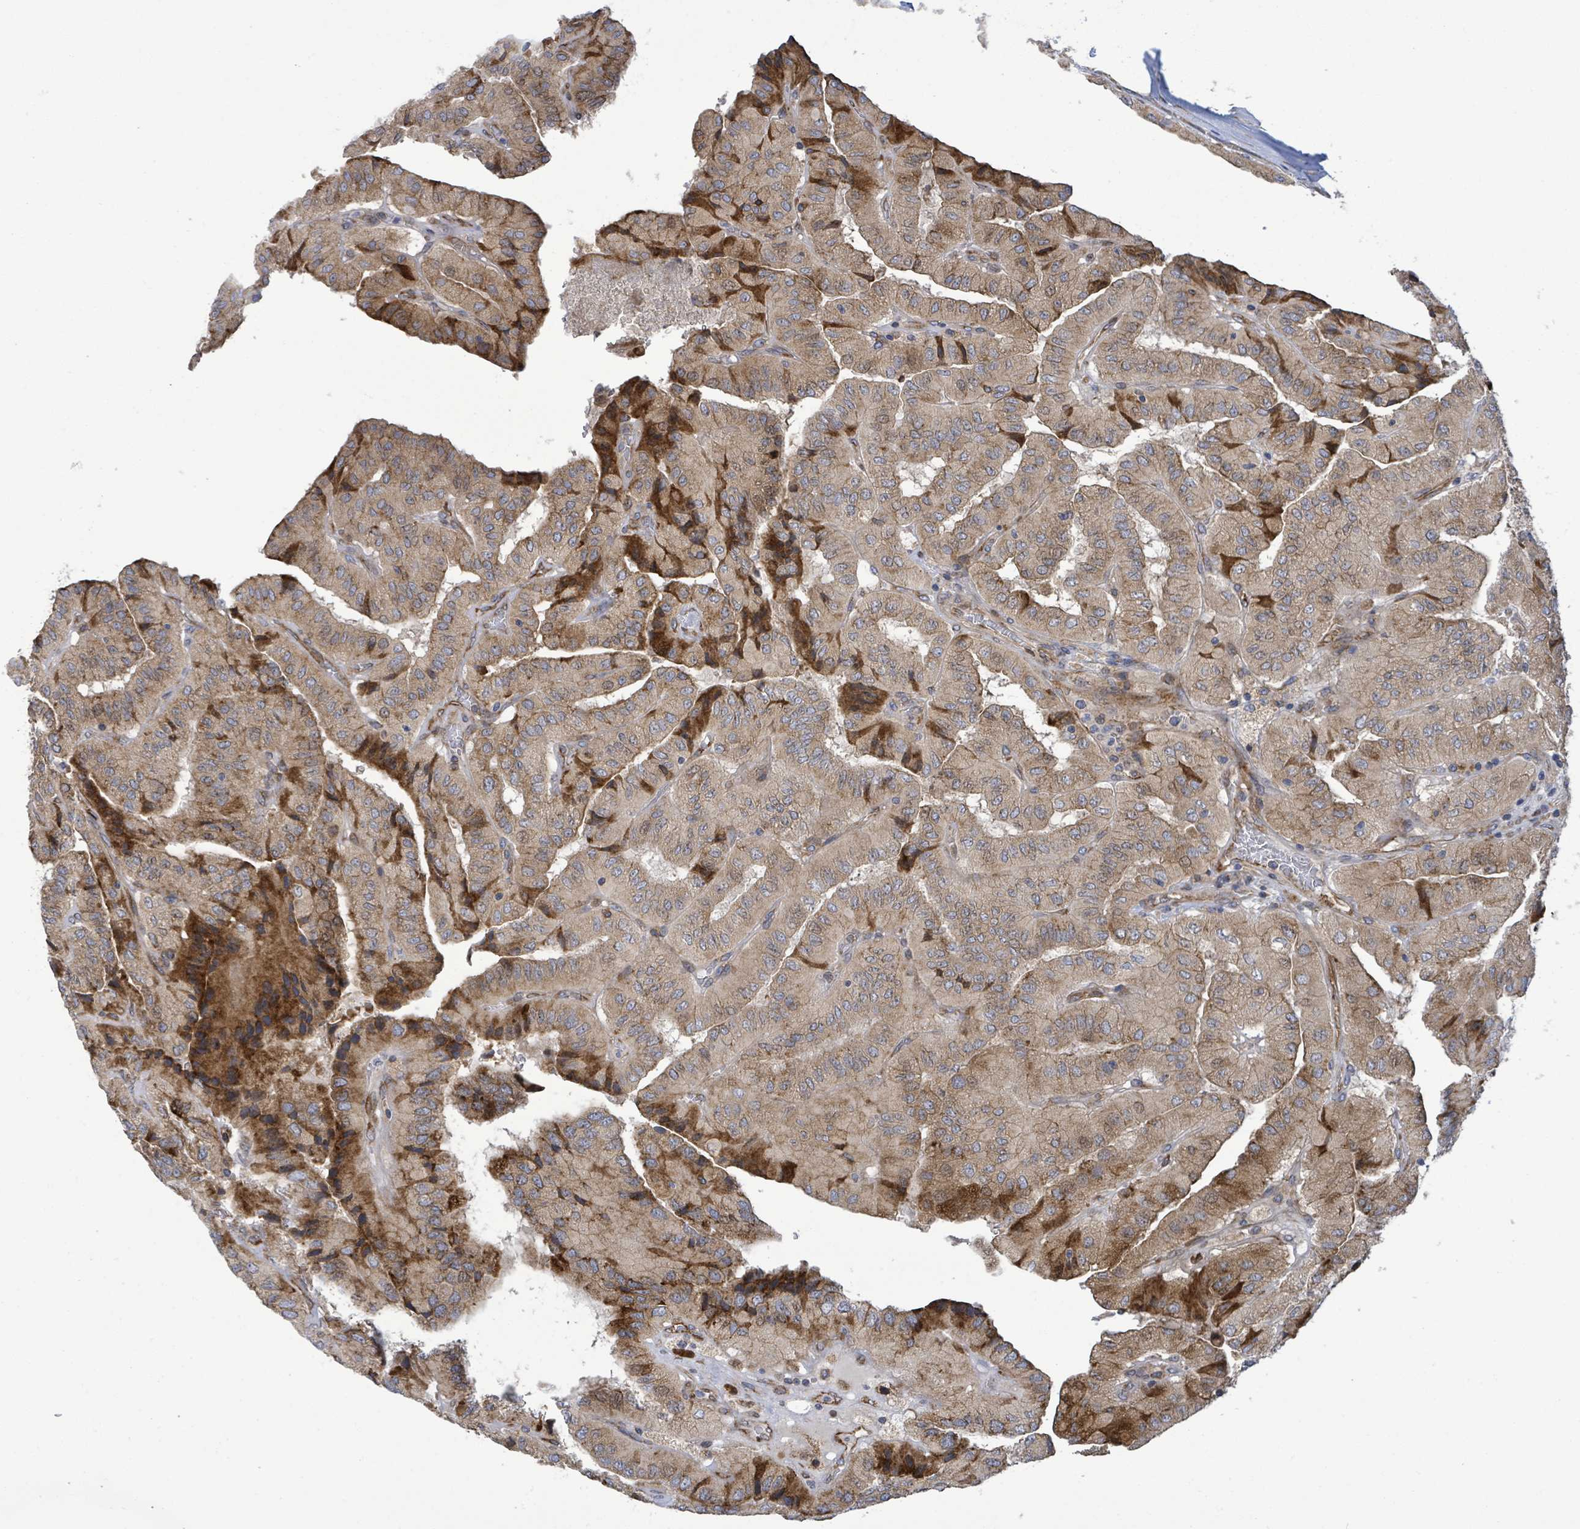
{"staining": {"intensity": "moderate", "quantity": ">75%", "location": "cytoplasmic/membranous"}, "tissue": "thyroid cancer", "cell_type": "Tumor cells", "image_type": "cancer", "snomed": [{"axis": "morphology", "description": "Normal tissue, NOS"}, {"axis": "morphology", "description": "Papillary adenocarcinoma, NOS"}, {"axis": "topography", "description": "Thyroid gland"}], "caption": "Protein expression analysis of human papillary adenocarcinoma (thyroid) reveals moderate cytoplasmic/membranous expression in approximately >75% of tumor cells.", "gene": "NOMO1", "patient": {"sex": "female", "age": 59}}